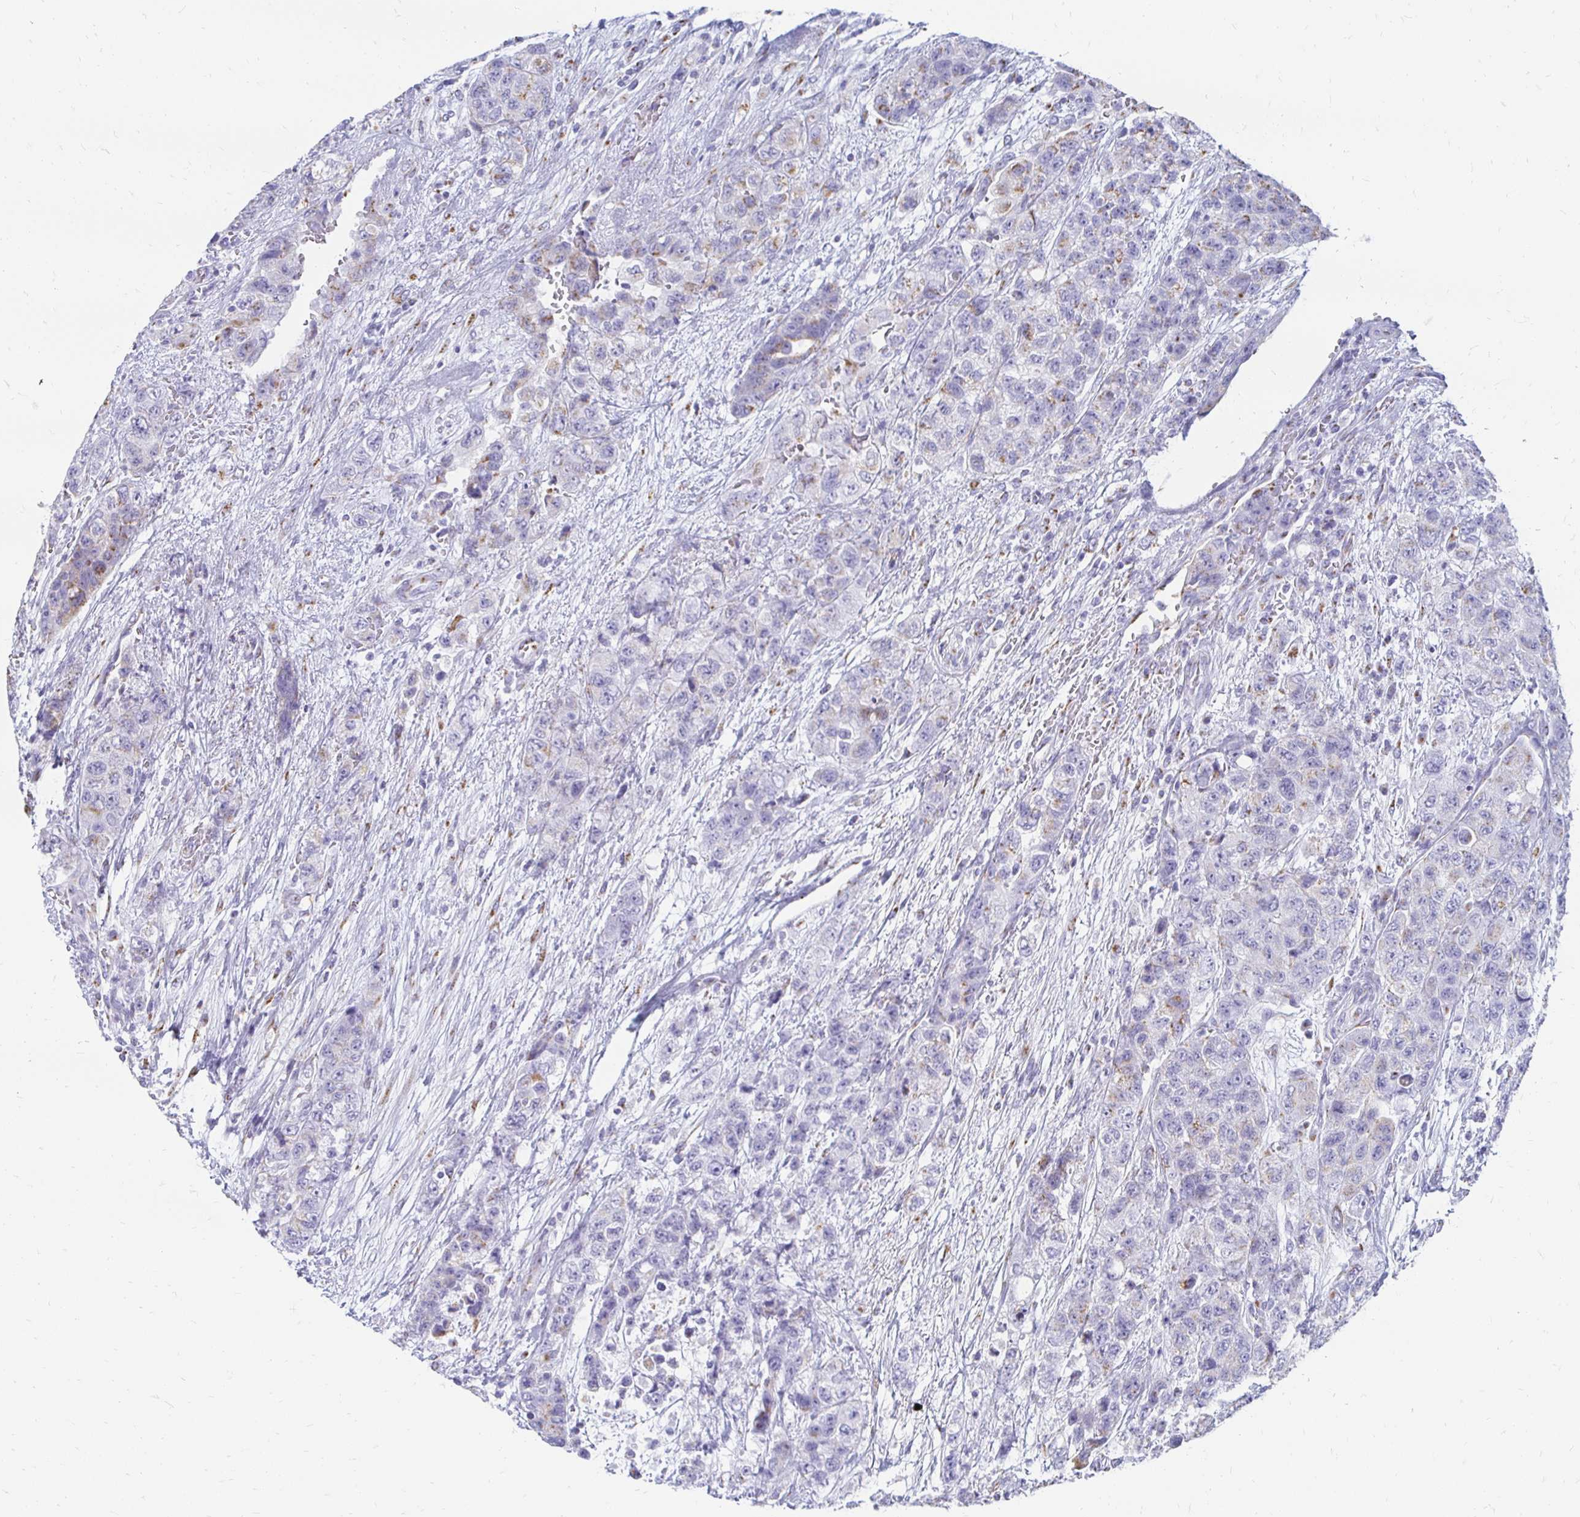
{"staining": {"intensity": "weak", "quantity": "<25%", "location": "cytoplasmic/membranous"}, "tissue": "urothelial cancer", "cell_type": "Tumor cells", "image_type": "cancer", "snomed": [{"axis": "morphology", "description": "Urothelial carcinoma, High grade"}, {"axis": "topography", "description": "Urinary bladder"}], "caption": "An IHC photomicrograph of urothelial cancer is shown. There is no staining in tumor cells of urothelial cancer. Nuclei are stained in blue.", "gene": "PAGE4", "patient": {"sex": "female", "age": 78}}